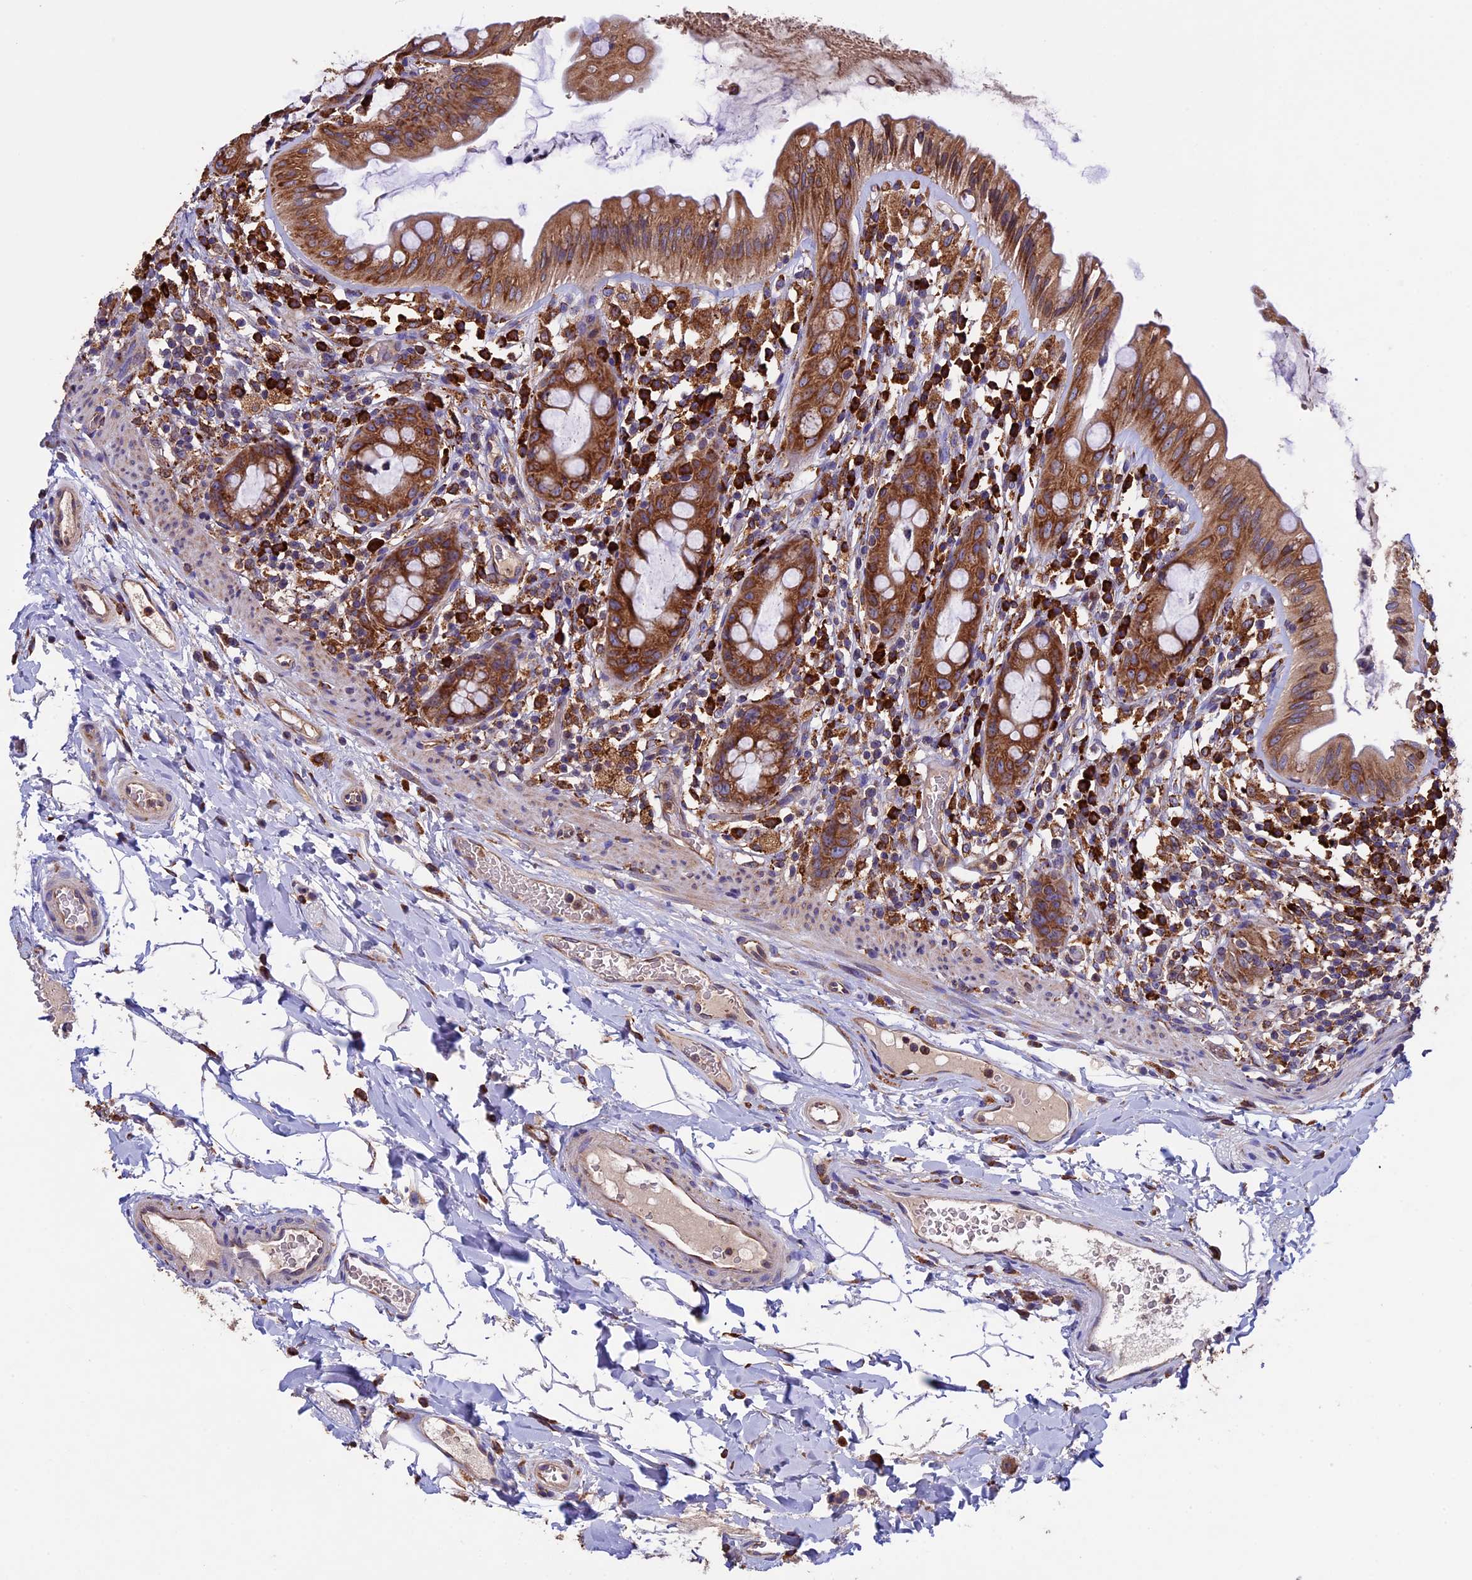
{"staining": {"intensity": "strong", "quantity": ">75%", "location": "cytoplasmic/membranous"}, "tissue": "rectum", "cell_type": "Glandular cells", "image_type": "normal", "snomed": [{"axis": "morphology", "description": "Normal tissue, NOS"}, {"axis": "topography", "description": "Rectum"}], "caption": "IHC (DAB (3,3'-diaminobenzidine)) staining of normal rectum shows strong cytoplasmic/membranous protein staining in about >75% of glandular cells.", "gene": "BTBD3", "patient": {"sex": "female", "age": 57}}